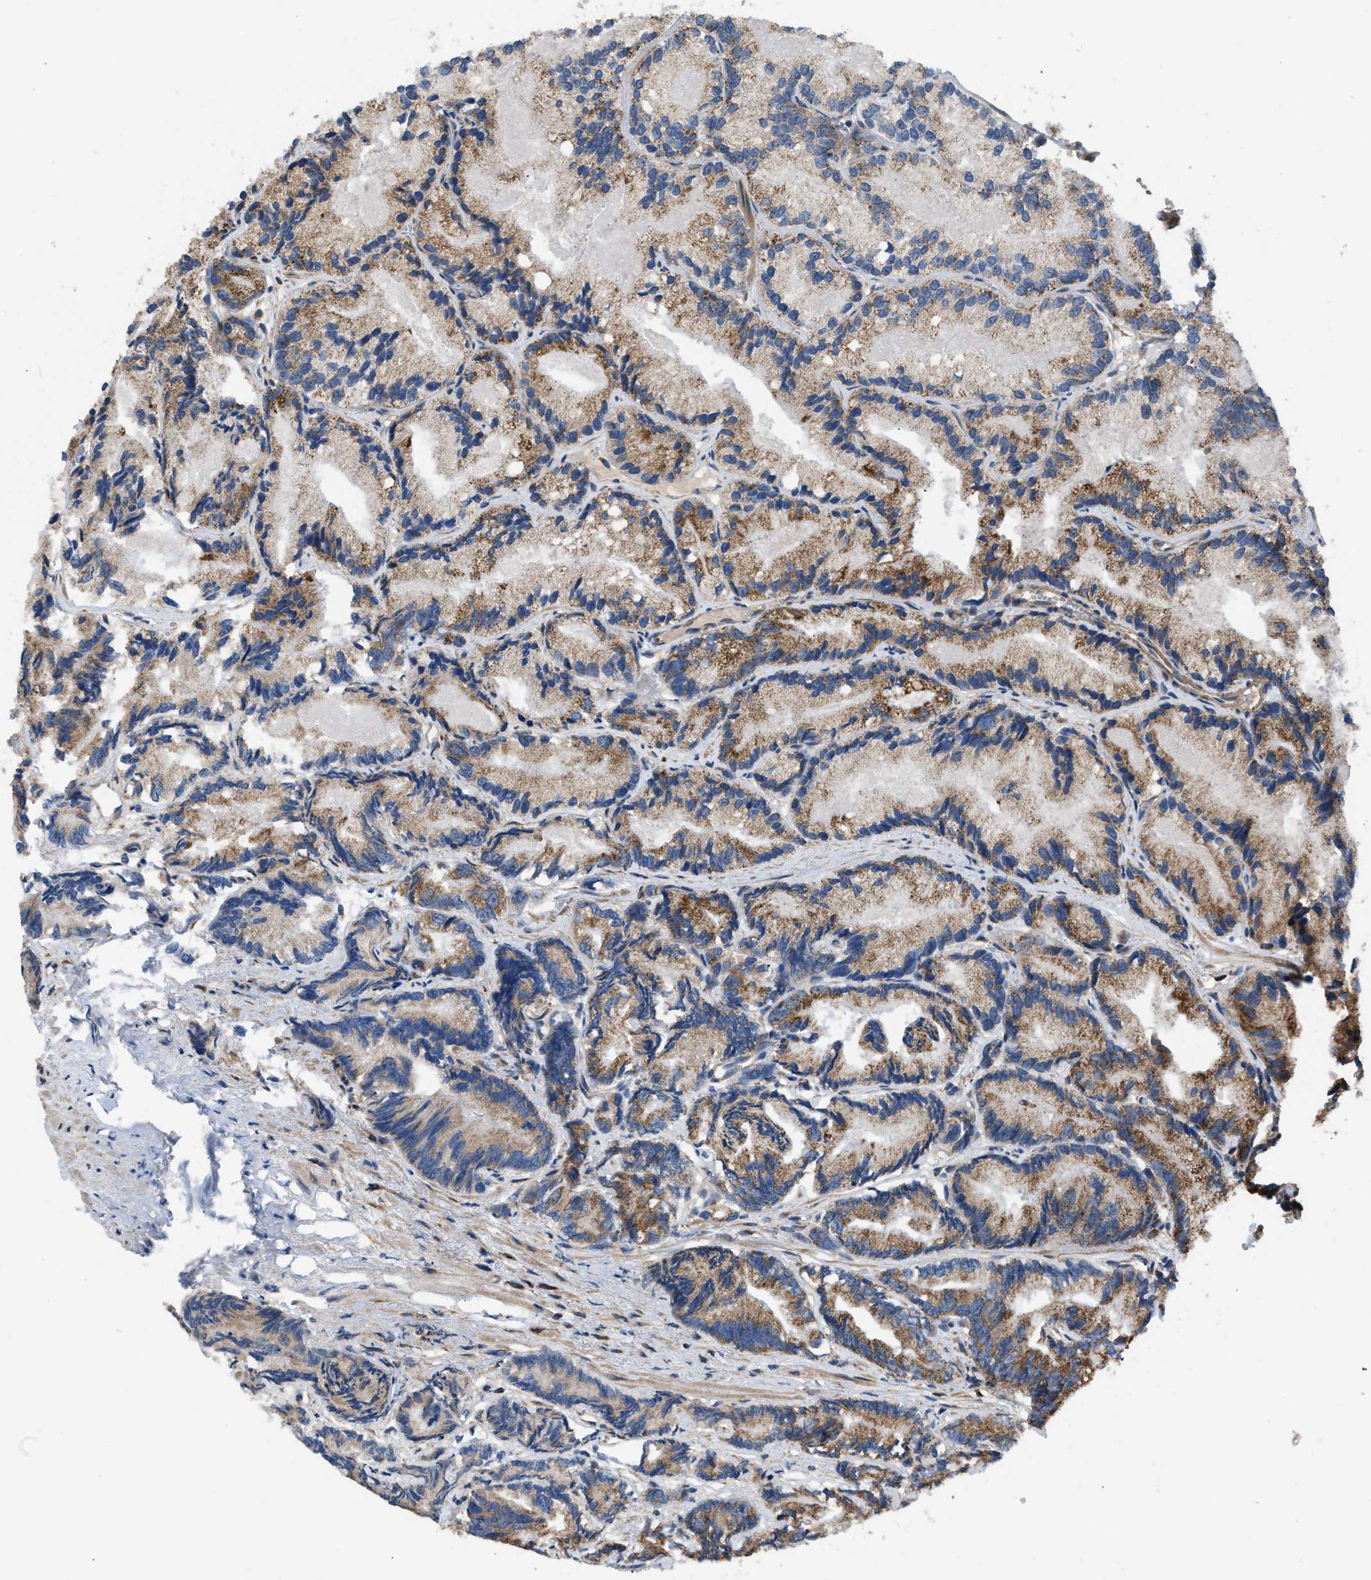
{"staining": {"intensity": "moderate", "quantity": ">75%", "location": "cytoplasmic/membranous"}, "tissue": "prostate cancer", "cell_type": "Tumor cells", "image_type": "cancer", "snomed": [{"axis": "morphology", "description": "Adenocarcinoma, Low grade"}, {"axis": "topography", "description": "Prostate"}], "caption": "Immunohistochemistry (IHC) (DAB) staining of prostate low-grade adenocarcinoma shows moderate cytoplasmic/membranous protein positivity in approximately >75% of tumor cells. (Stains: DAB (3,3'-diaminobenzidine) in brown, nuclei in blue, Microscopy: brightfield microscopy at high magnification).", "gene": "OPTN", "patient": {"sex": "male", "age": 89}}